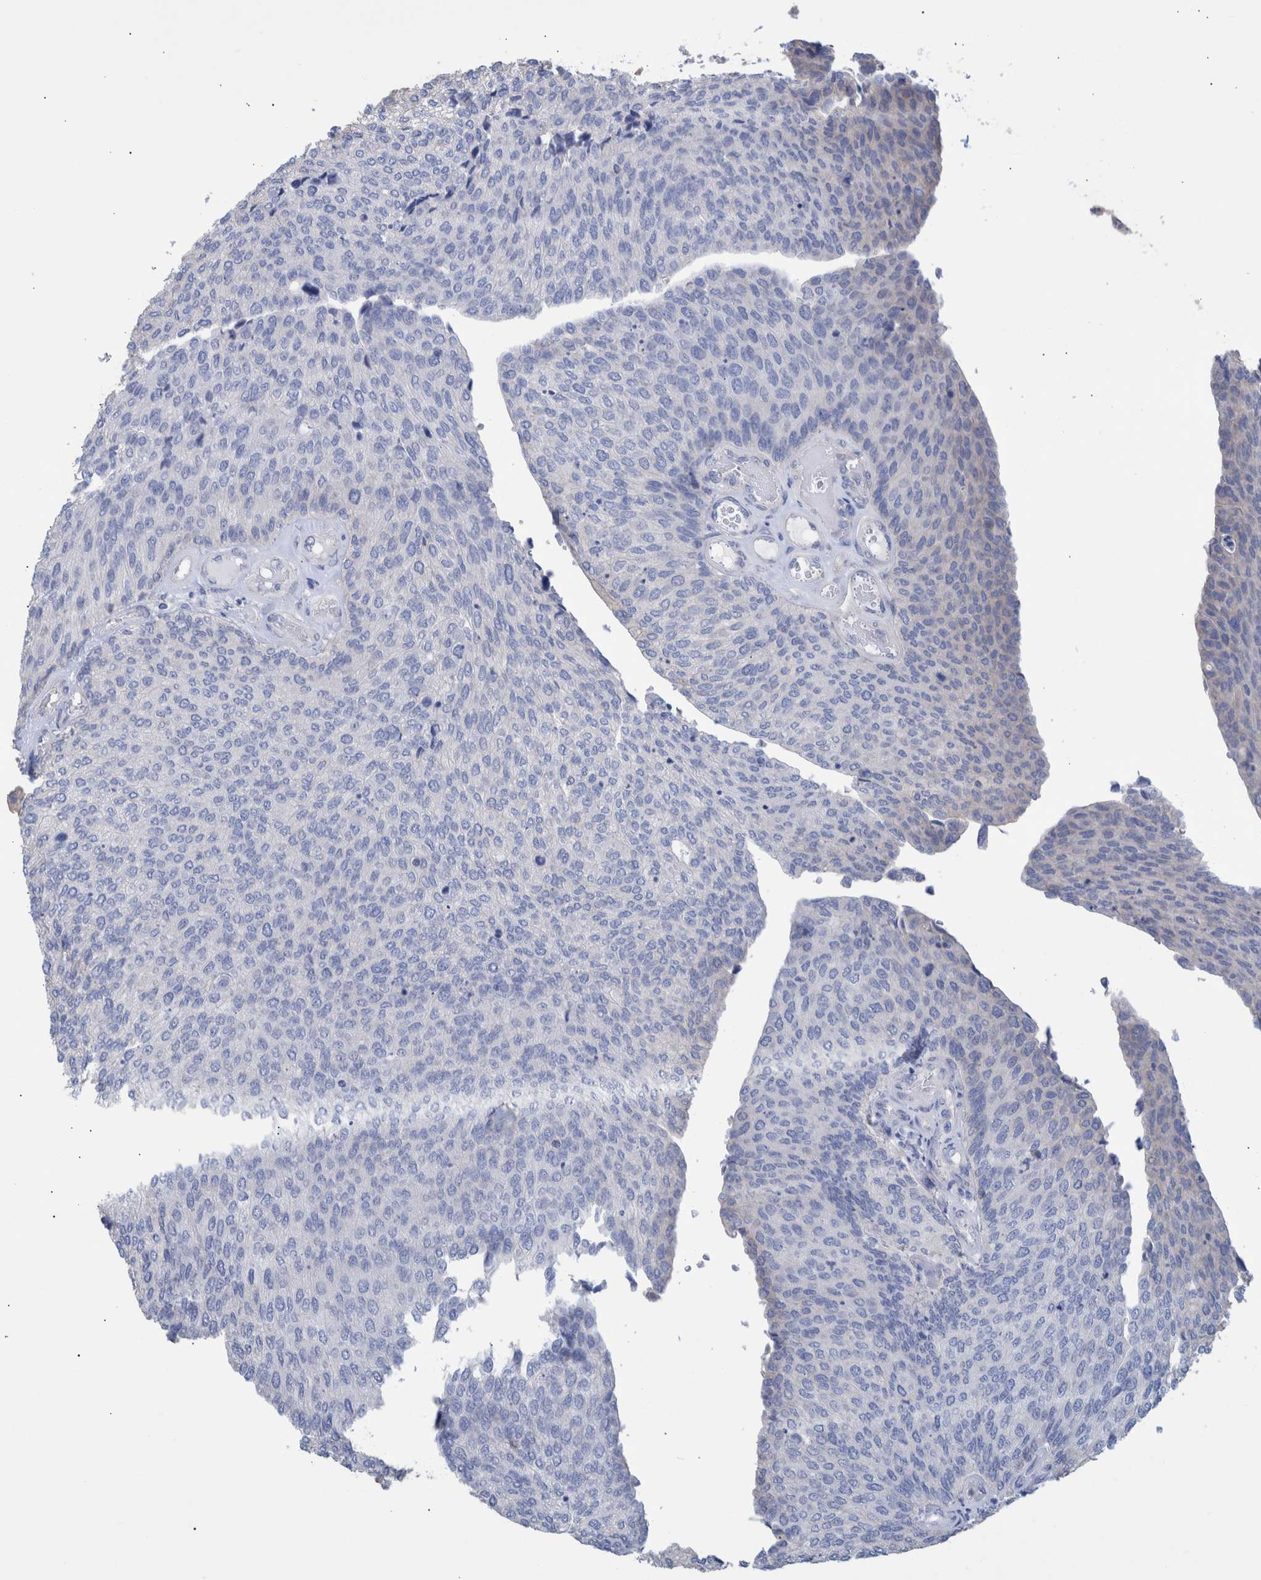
{"staining": {"intensity": "negative", "quantity": "none", "location": "none"}, "tissue": "urothelial cancer", "cell_type": "Tumor cells", "image_type": "cancer", "snomed": [{"axis": "morphology", "description": "Urothelial carcinoma, Low grade"}, {"axis": "topography", "description": "Urinary bladder"}], "caption": "A micrograph of human urothelial cancer is negative for staining in tumor cells.", "gene": "PPP3CC", "patient": {"sex": "female", "age": 79}}